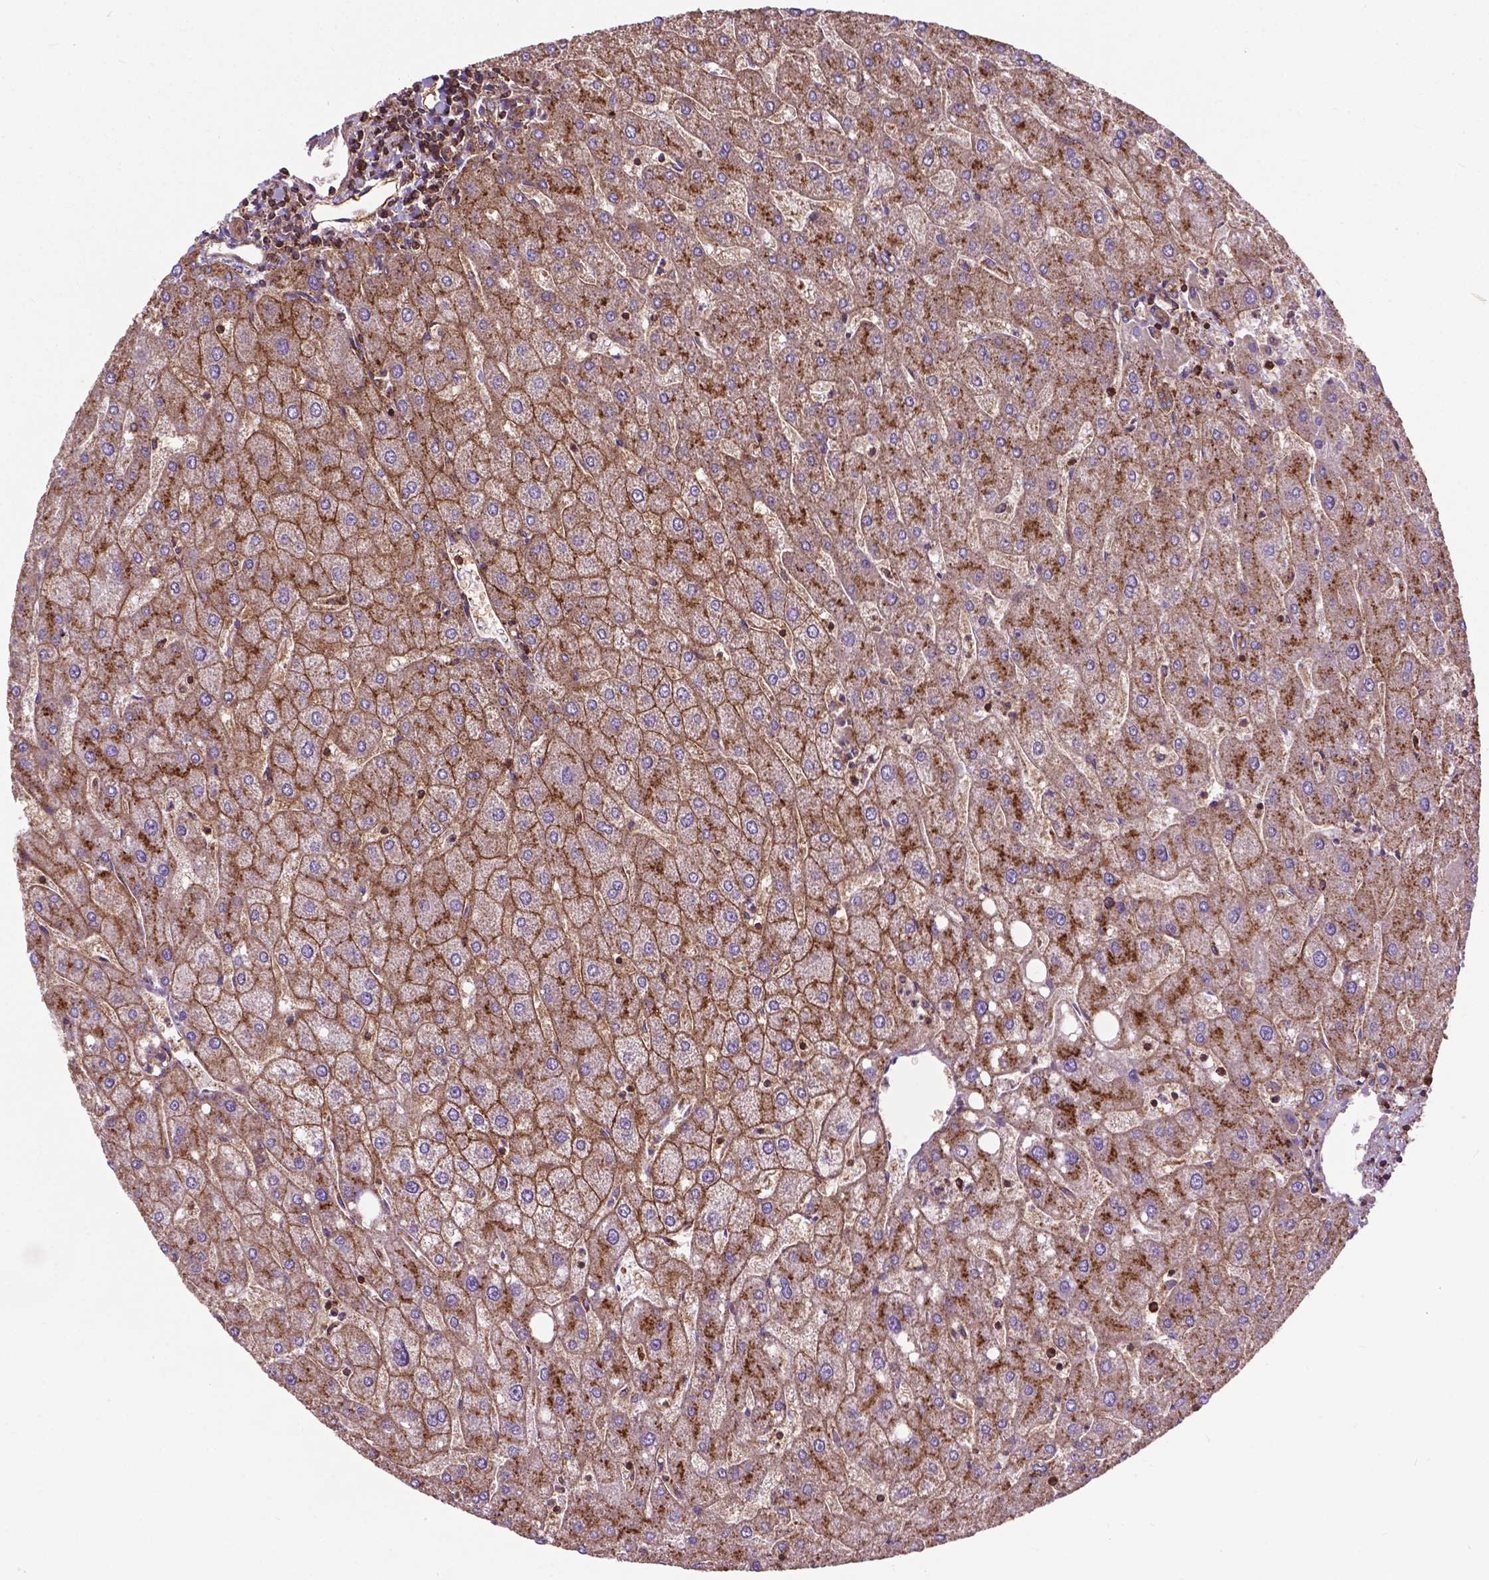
{"staining": {"intensity": "moderate", "quantity": ">75%", "location": "cytoplasmic/membranous"}, "tissue": "liver", "cell_type": "Cholangiocytes", "image_type": "normal", "snomed": [{"axis": "morphology", "description": "Normal tissue, NOS"}, {"axis": "topography", "description": "Liver"}], "caption": "Immunohistochemistry (IHC) image of benign liver: liver stained using immunohistochemistry reveals medium levels of moderate protein expression localized specifically in the cytoplasmic/membranous of cholangiocytes, appearing as a cytoplasmic/membranous brown color.", "gene": "CHMP4A", "patient": {"sex": "male", "age": 67}}